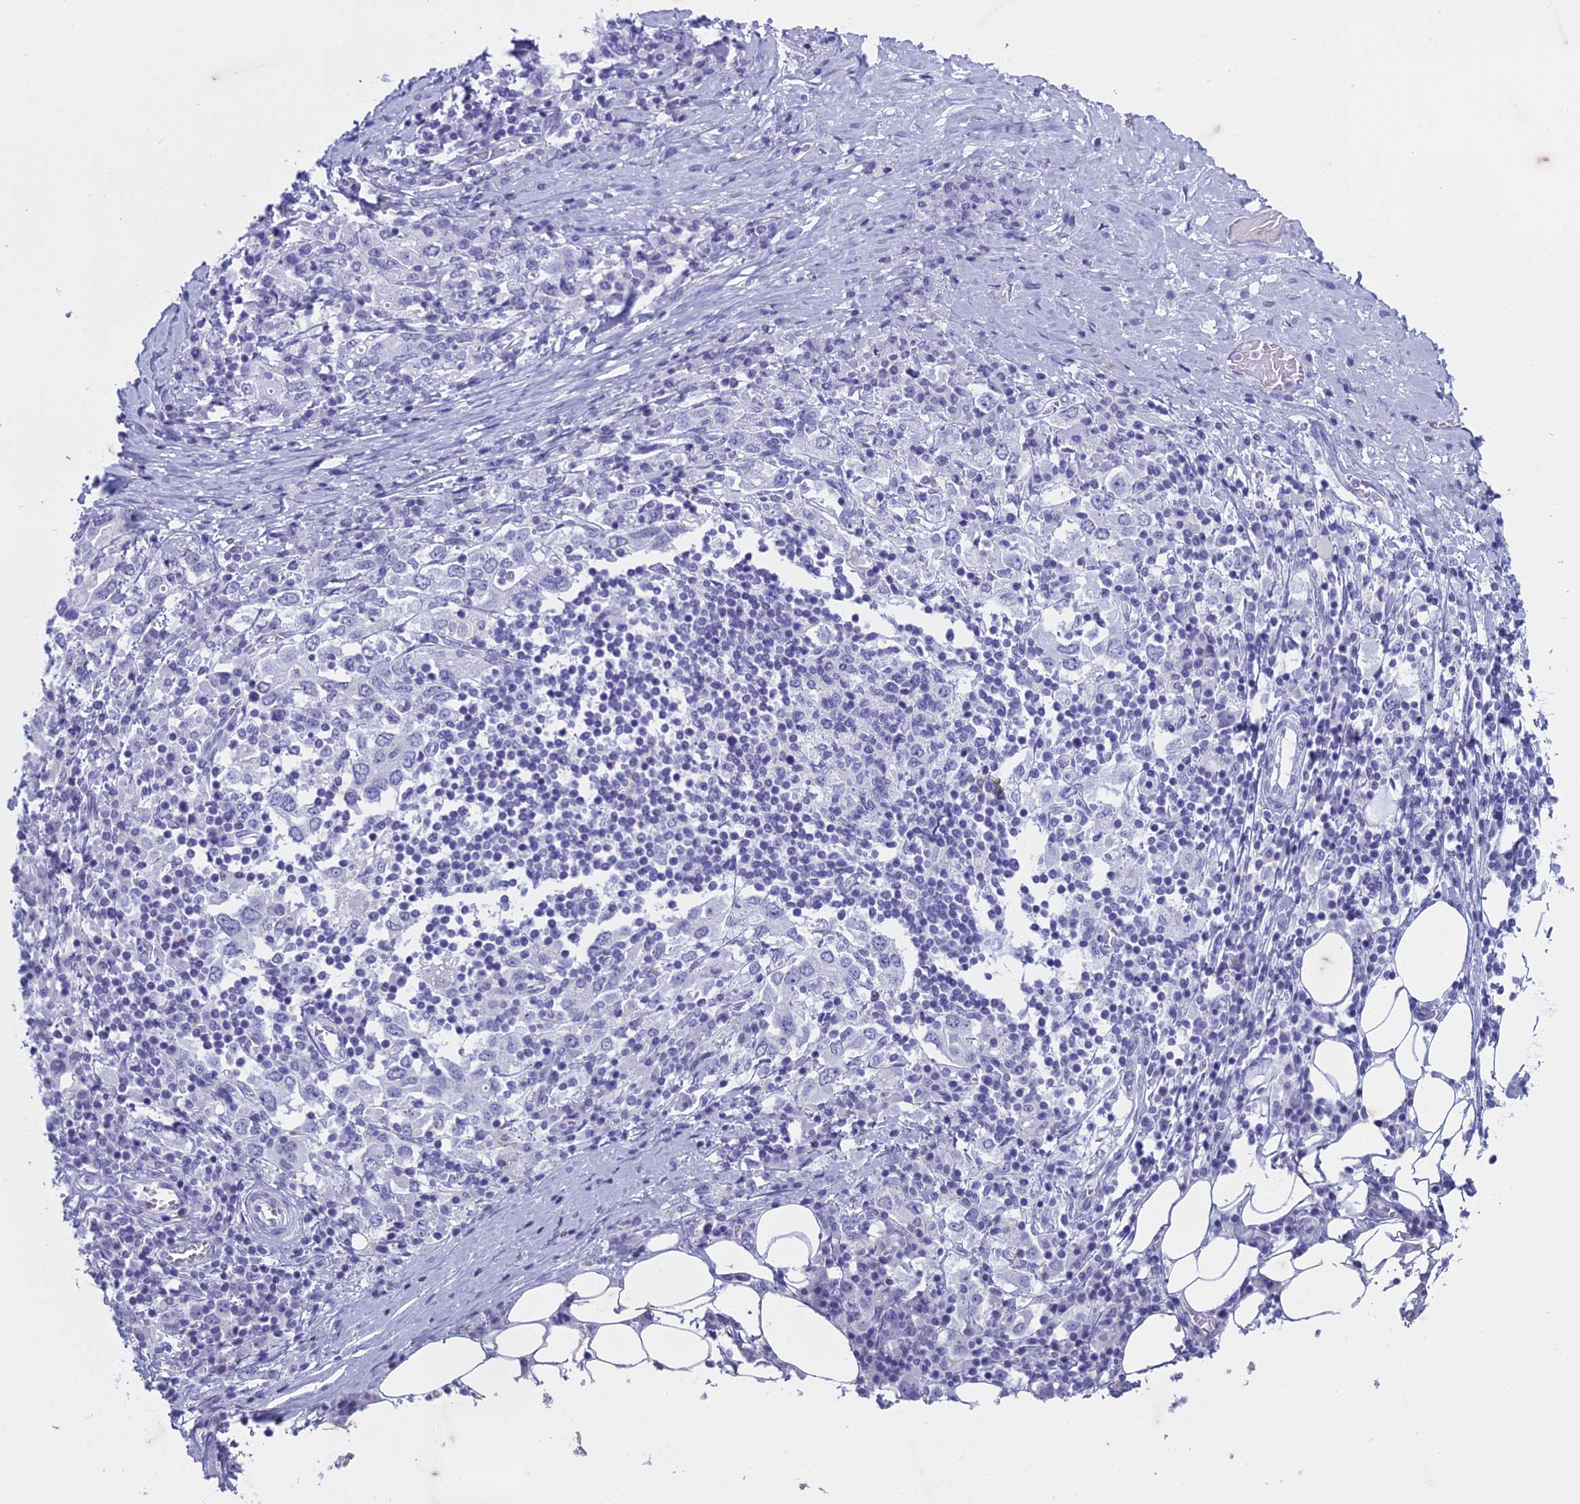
{"staining": {"intensity": "negative", "quantity": "none", "location": "none"}, "tissue": "stomach cancer", "cell_type": "Tumor cells", "image_type": "cancer", "snomed": [{"axis": "morphology", "description": "Adenocarcinoma, NOS"}, {"axis": "topography", "description": "Stomach, upper"}, {"axis": "topography", "description": "Stomach"}], "caption": "Tumor cells show no significant protein staining in adenocarcinoma (stomach).", "gene": "HMGB4", "patient": {"sex": "male", "age": 62}}